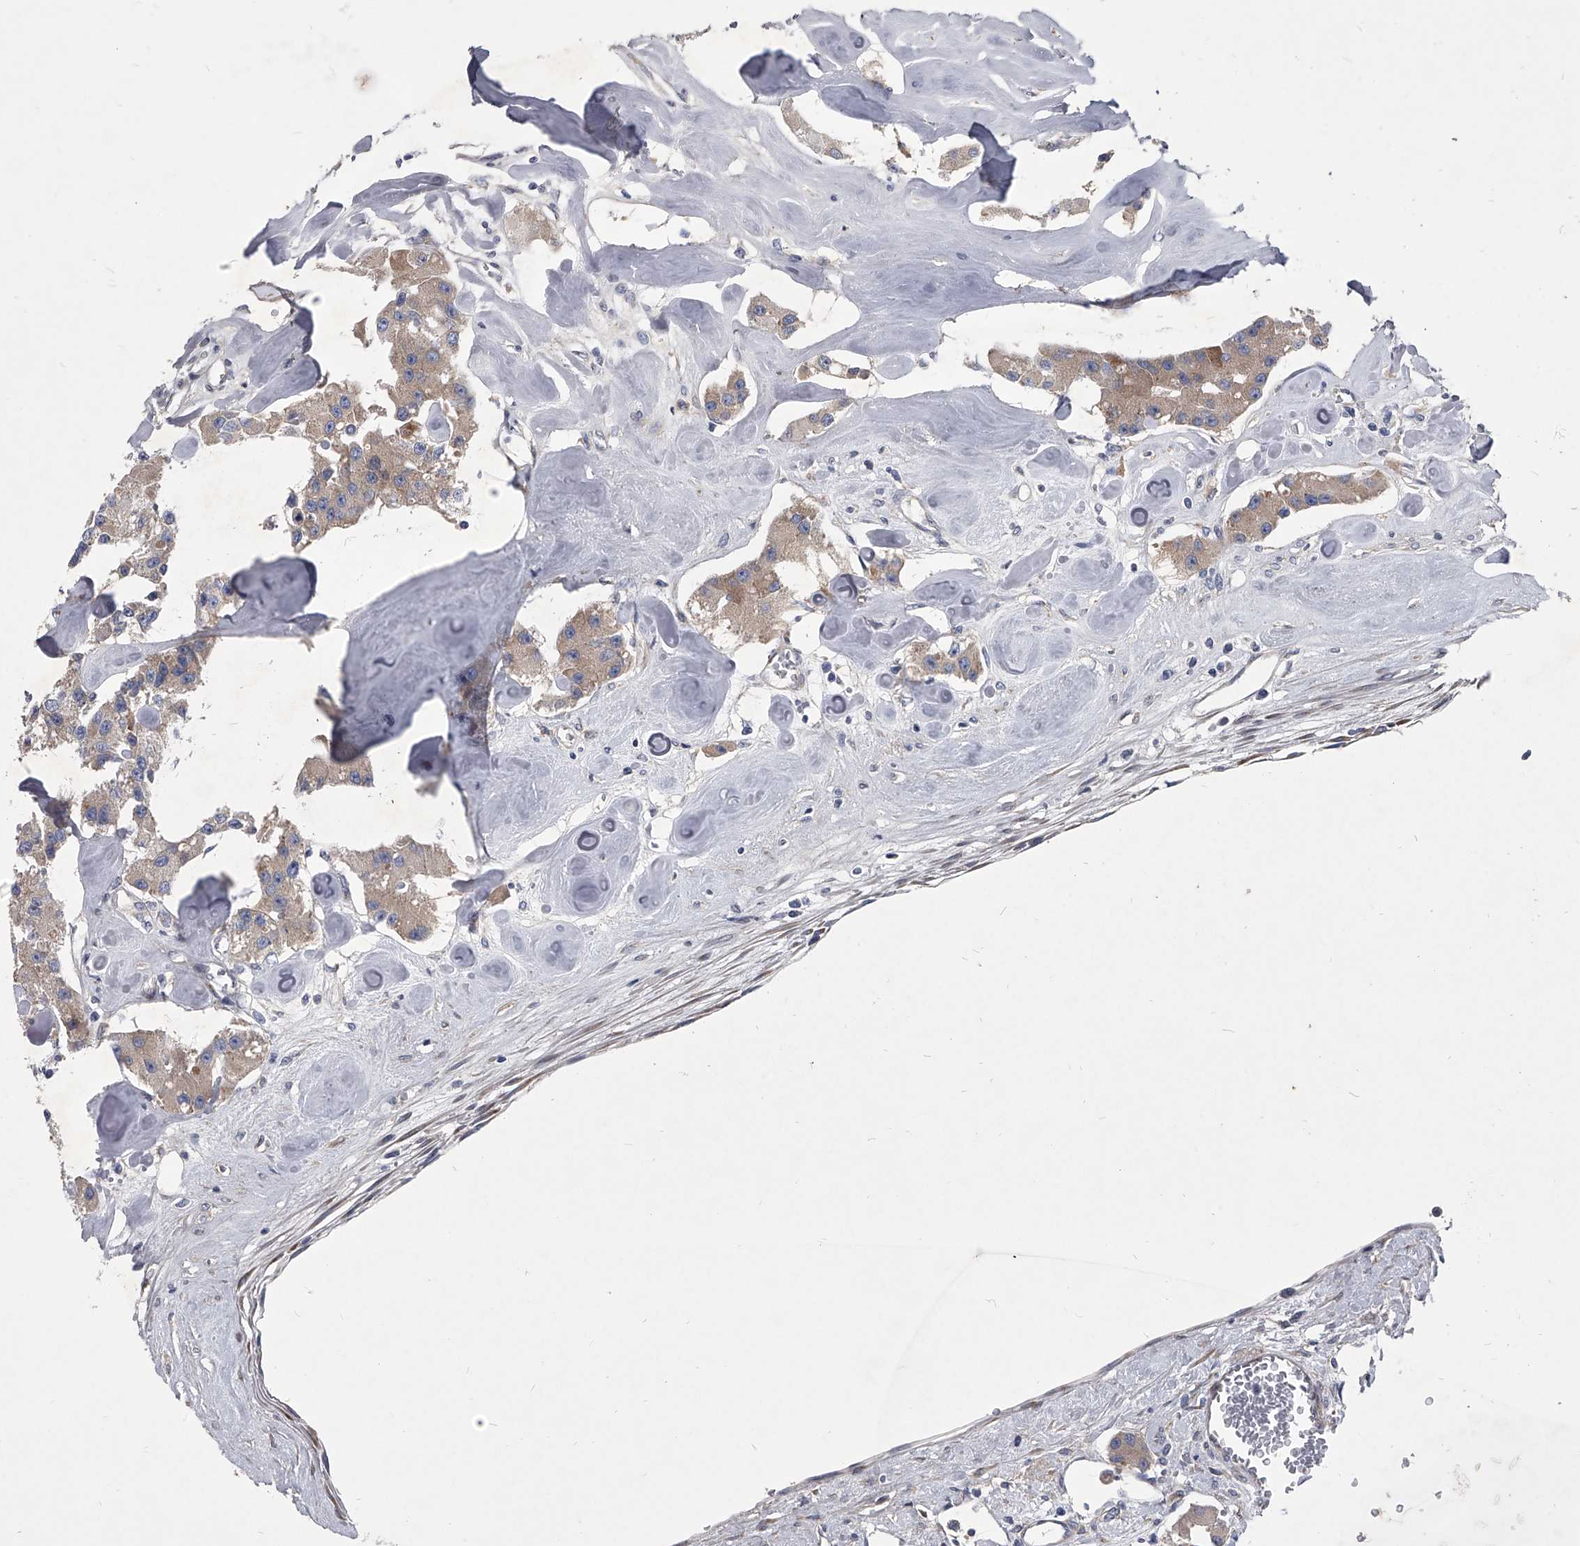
{"staining": {"intensity": "weak", "quantity": "25%-75%", "location": "cytoplasmic/membranous"}, "tissue": "carcinoid", "cell_type": "Tumor cells", "image_type": "cancer", "snomed": [{"axis": "morphology", "description": "Carcinoid, malignant, NOS"}, {"axis": "topography", "description": "Pancreas"}], "caption": "Immunohistochemistry image of human malignant carcinoid stained for a protein (brown), which displays low levels of weak cytoplasmic/membranous expression in approximately 25%-75% of tumor cells.", "gene": "CCR4", "patient": {"sex": "male", "age": 41}}